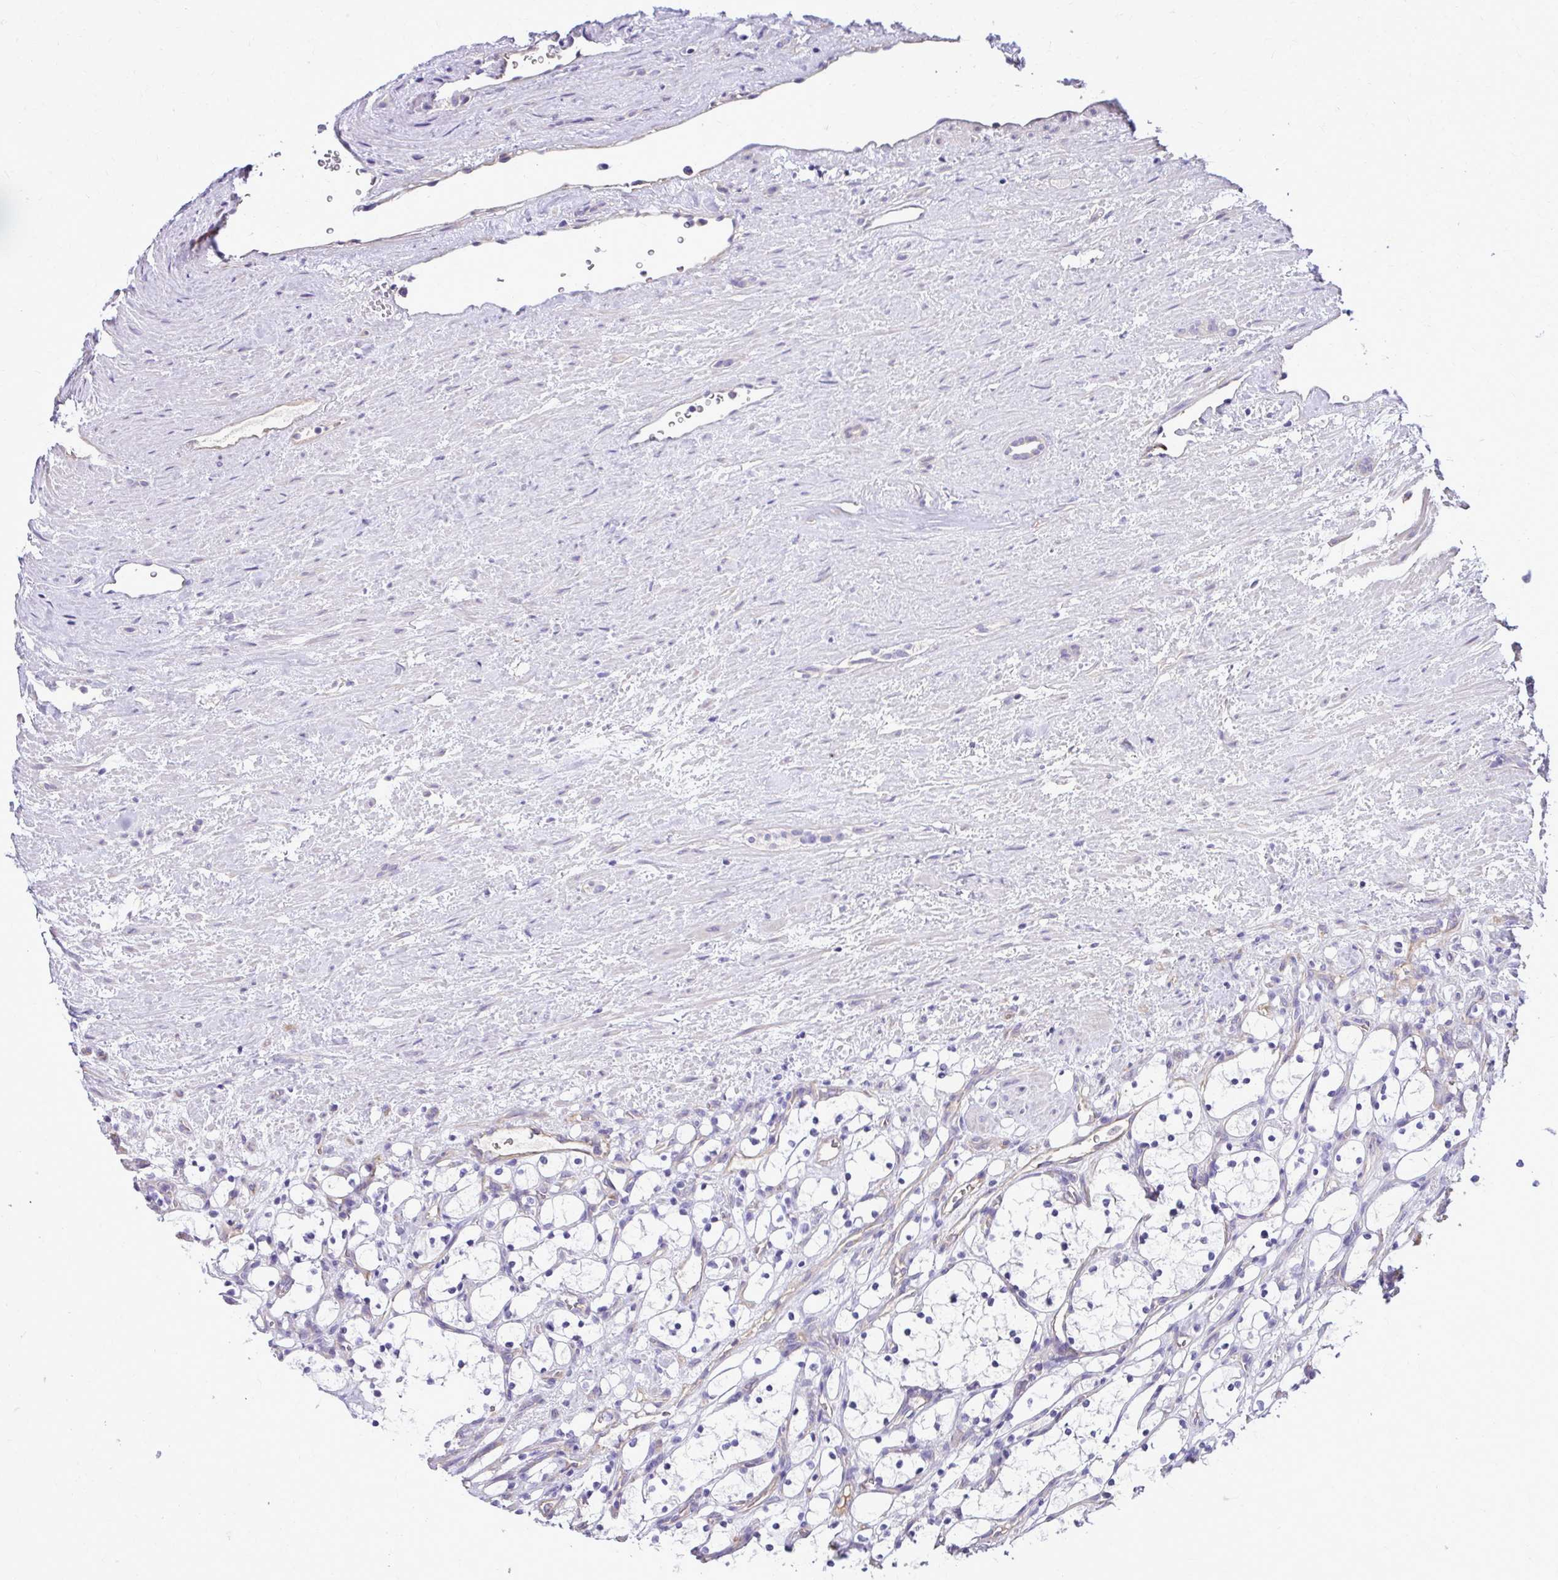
{"staining": {"intensity": "negative", "quantity": "none", "location": "none"}, "tissue": "renal cancer", "cell_type": "Tumor cells", "image_type": "cancer", "snomed": [{"axis": "morphology", "description": "Adenocarcinoma, NOS"}, {"axis": "topography", "description": "Kidney"}], "caption": "A high-resolution image shows IHC staining of renal adenocarcinoma, which displays no significant expression in tumor cells.", "gene": "RUNDC3B", "patient": {"sex": "female", "age": 69}}